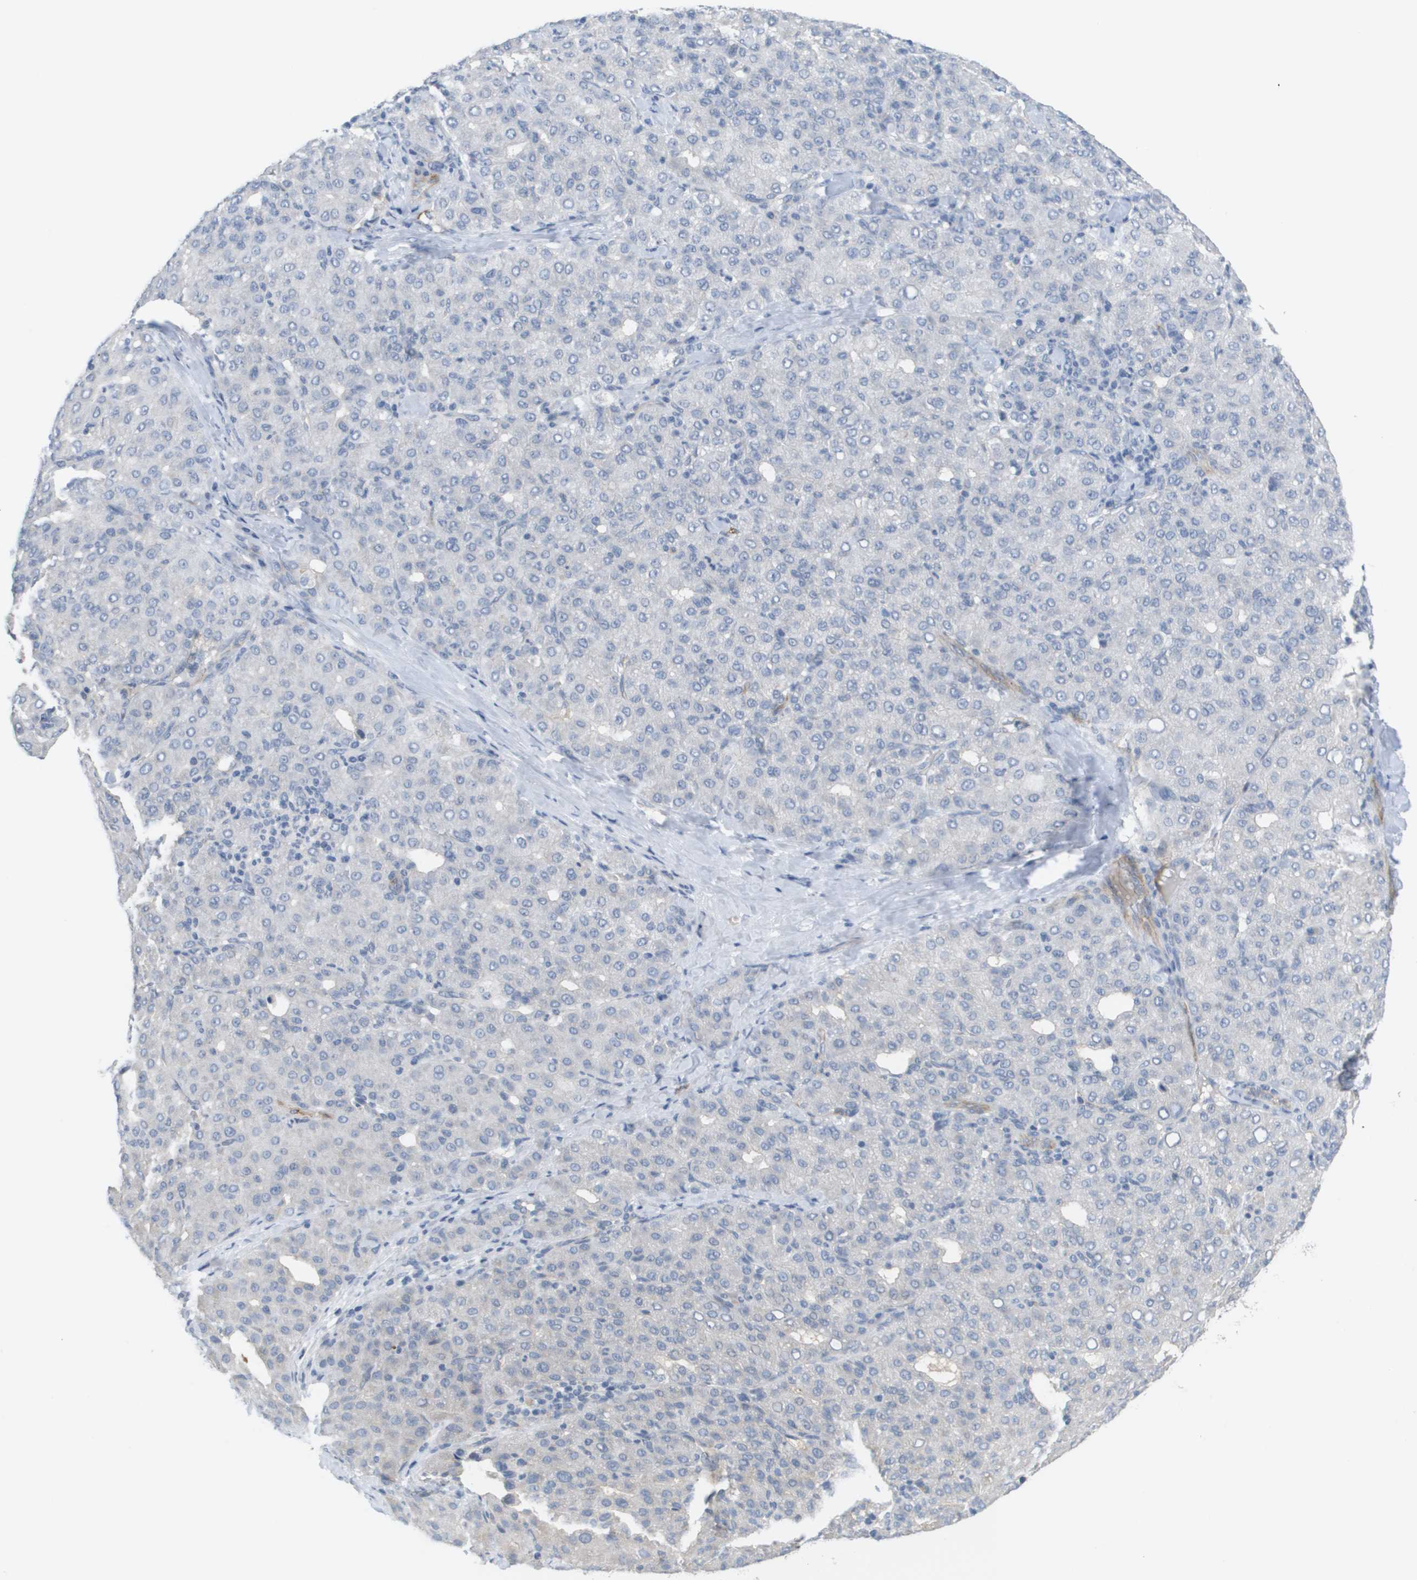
{"staining": {"intensity": "negative", "quantity": "none", "location": "none"}, "tissue": "liver cancer", "cell_type": "Tumor cells", "image_type": "cancer", "snomed": [{"axis": "morphology", "description": "Carcinoma, Hepatocellular, NOS"}, {"axis": "topography", "description": "Liver"}], "caption": "DAB (3,3'-diaminobenzidine) immunohistochemical staining of human liver hepatocellular carcinoma exhibits no significant expression in tumor cells.", "gene": "ANGPT2", "patient": {"sex": "male", "age": 65}}